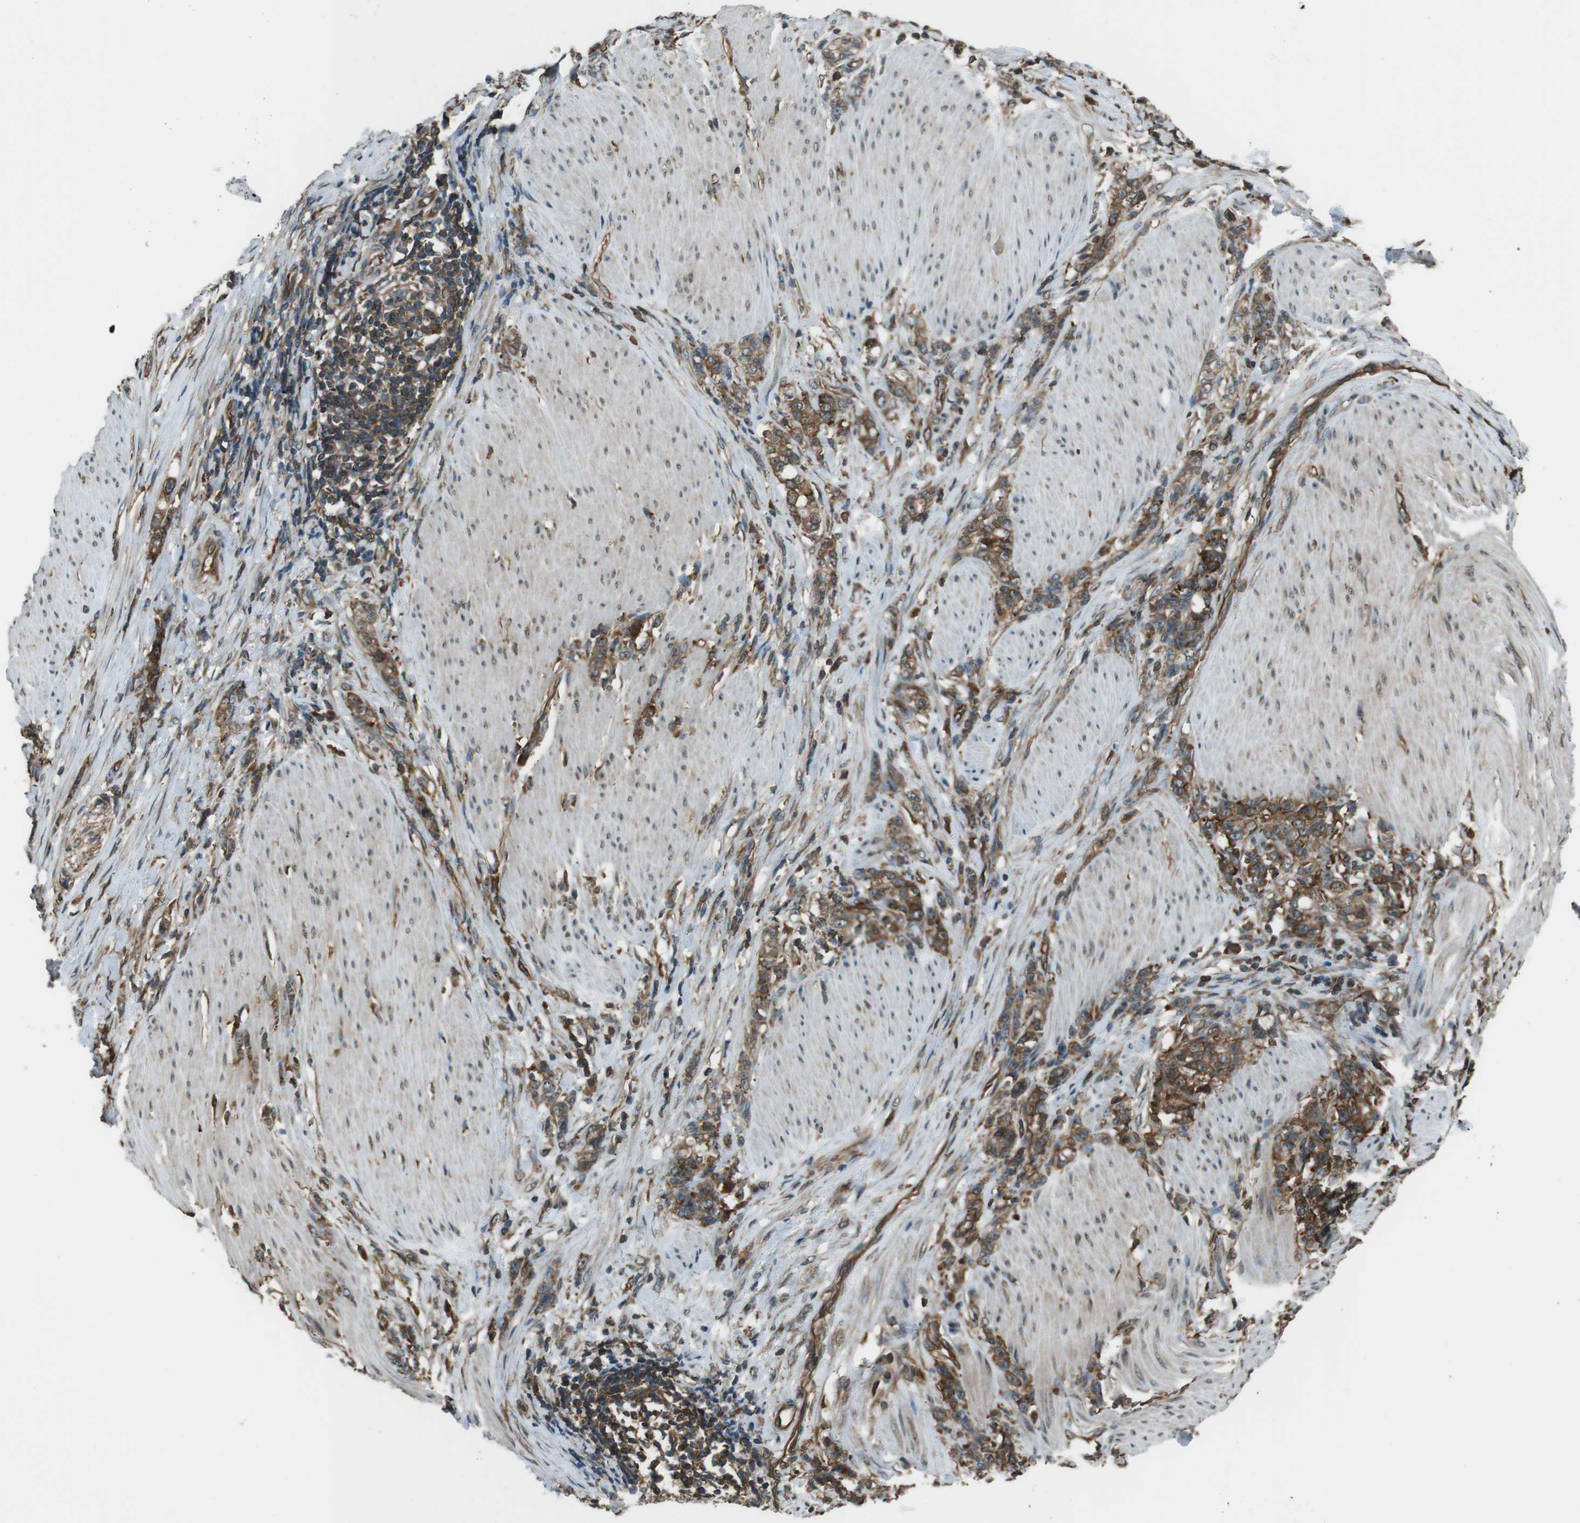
{"staining": {"intensity": "moderate", "quantity": ">75%", "location": "cytoplasmic/membranous"}, "tissue": "stomach cancer", "cell_type": "Tumor cells", "image_type": "cancer", "snomed": [{"axis": "morphology", "description": "Adenocarcinoma, NOS"}, {"axis": "topography", "description": "Stomach, lower"}], "caption": "Immunohistochemical staining of stomach adenocarcinoma exhibits medium levels of moderate cytoplasmic/membranous protein positivity in about >75% of tumor cells.", "gene": "PA2G4", "patient": {"sex": "male", "age": 88}}